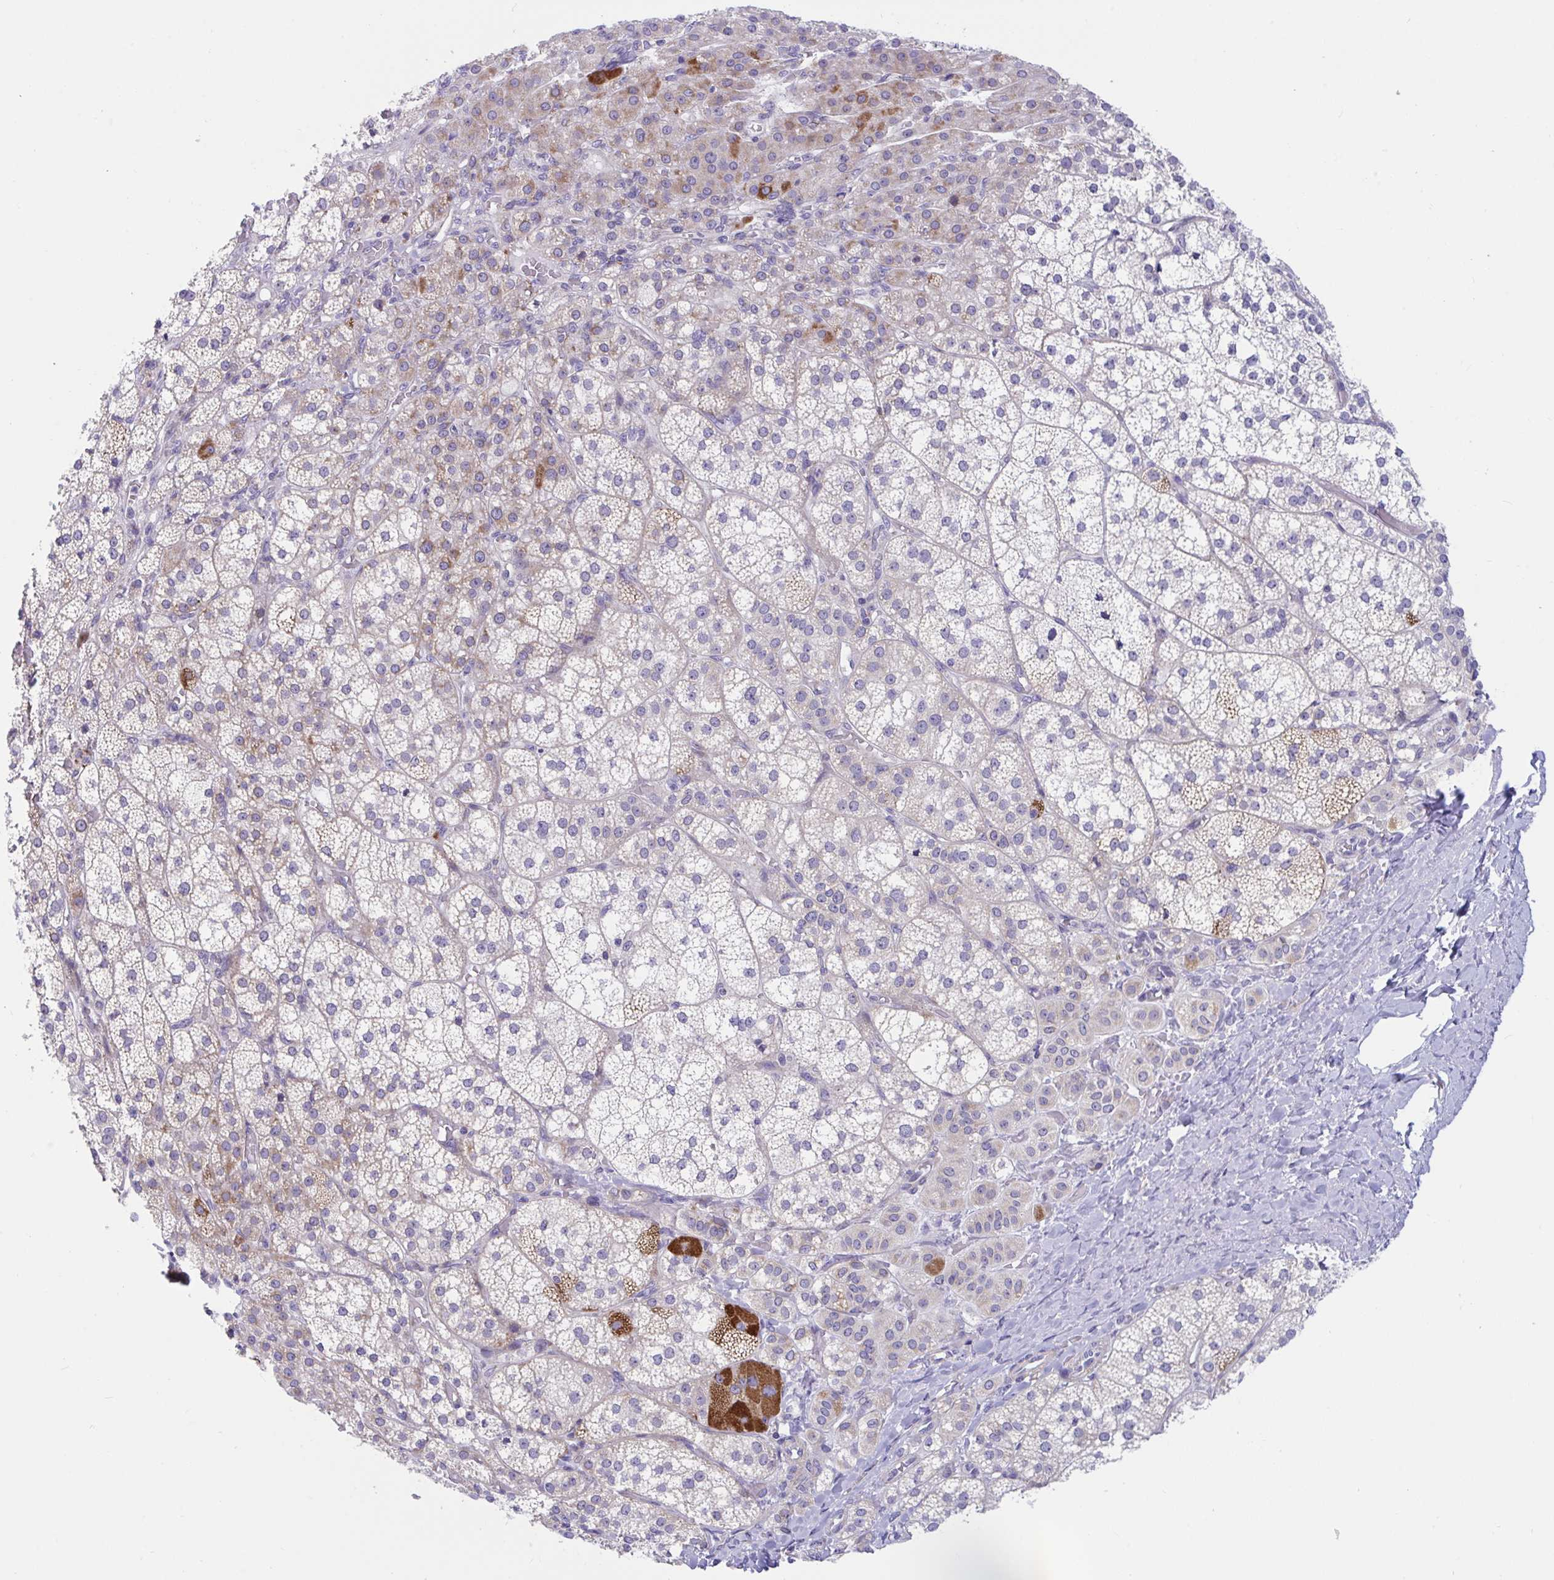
{"staining": {"intensity": "moderate", "quantity": "<25%", "location": "cytoplasmic/membranous"}, "tissue": "adrenal gland", "cell_type": "Glandular cells", "image_type": "normal", "snomed": [{"axis": "morphology", "description": "Normal tissue, NOS"}, {"axis": "topography", "description": "Adrenal gland"}], "caption": "A micrograph of adrenal gland stained for a protein reveals moderate cytoplasmic/membranous brown staining in glandular cells. Nuclei are stained in blue.", "gene": "DTX3", "patient": {"sex": "female", "age": 60}}